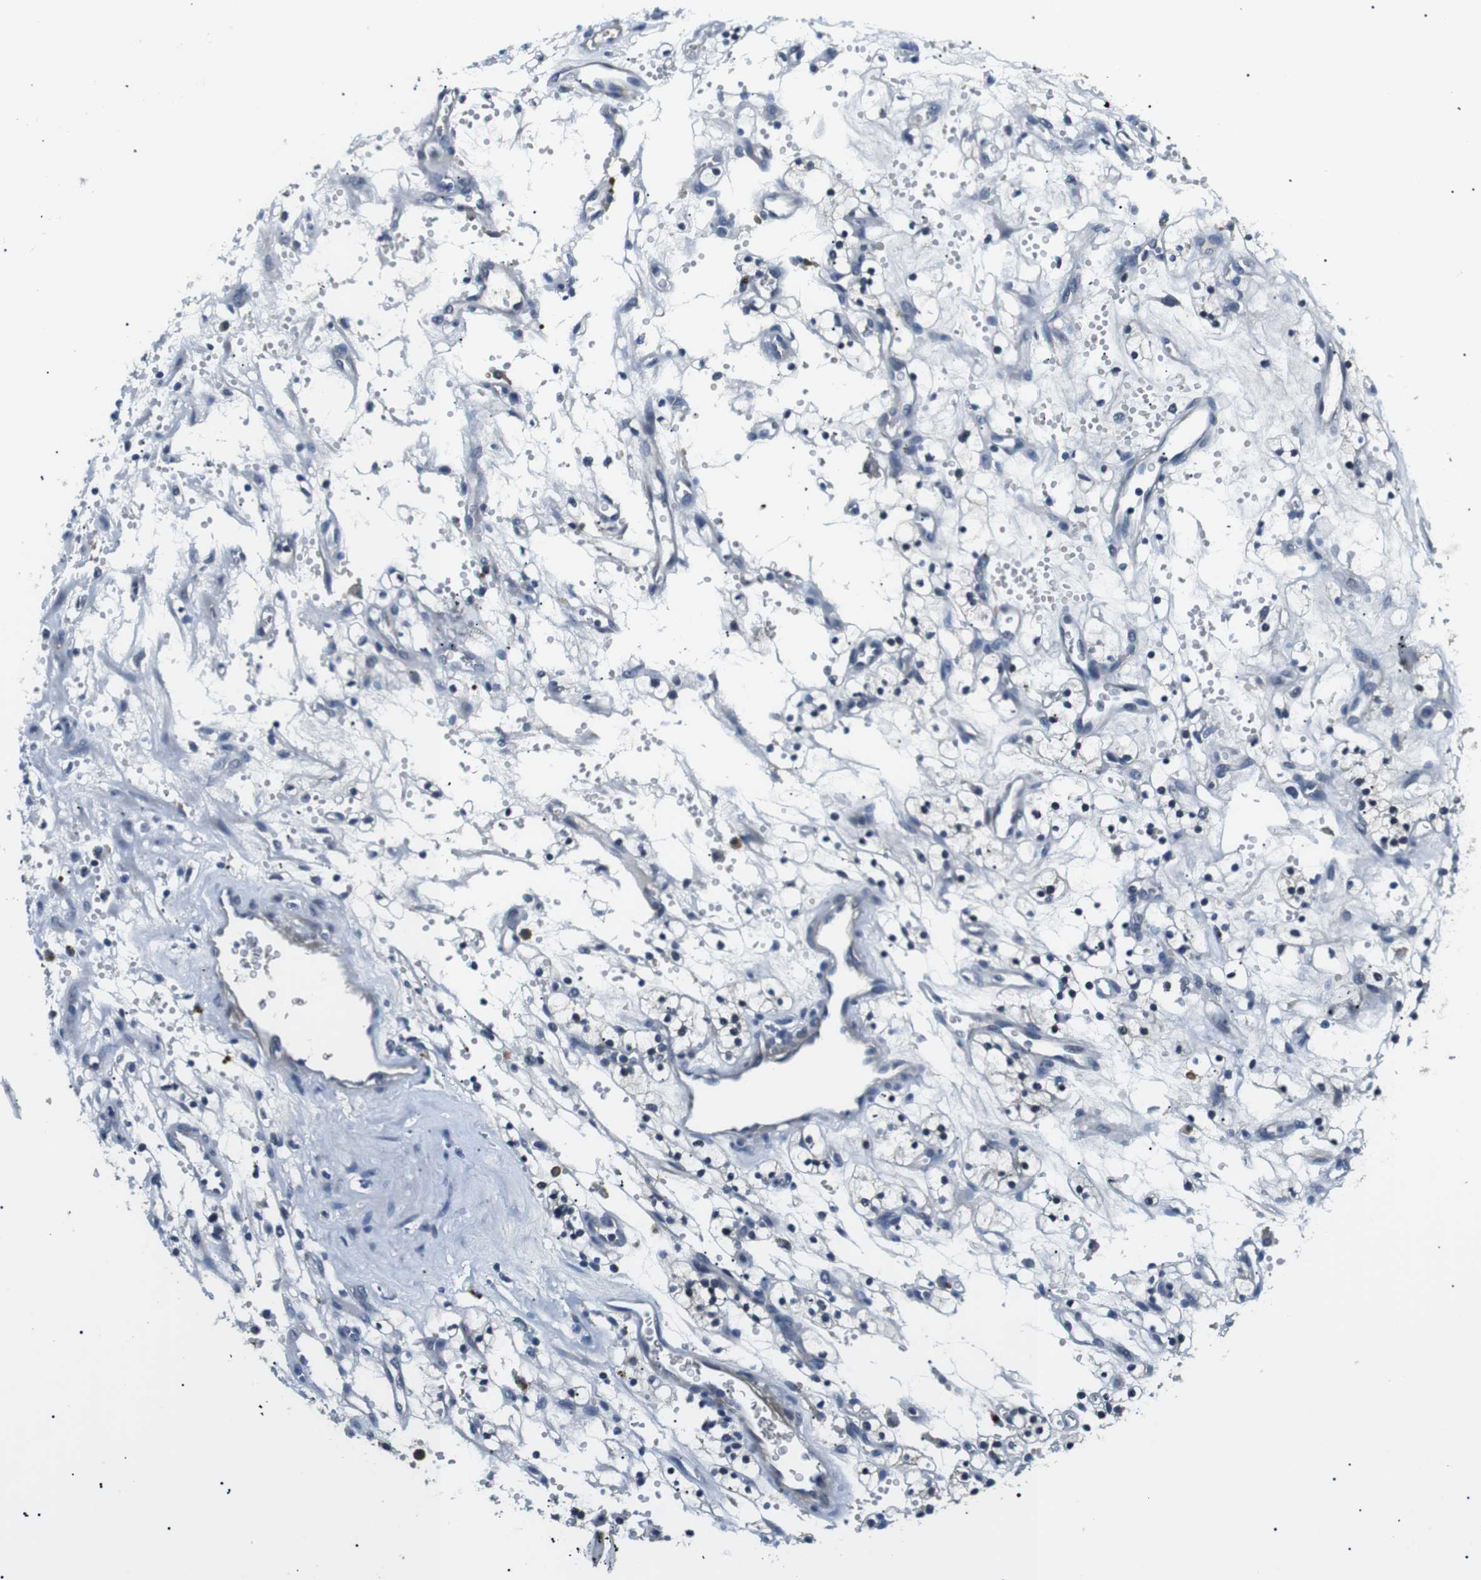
{"staining": {"intensity": "negative", "quantity": "none", "location": "none"}, "tissue": "renal cancer", "cell_type": "Tumor cells", "image_type": "cancer", "snomed": [{"axis": "morphology", "description": "Adenocarcinoma, NOS"}, {"axis": "topography", "description": "Kidney"}], "caption": "DAB immunohistochemical staining of adenocarcinoma (renal) exhibits no significant positivity in tumor cells.", "gene": "WSCD1", "patient": {"sex": "female", "age": 57}}